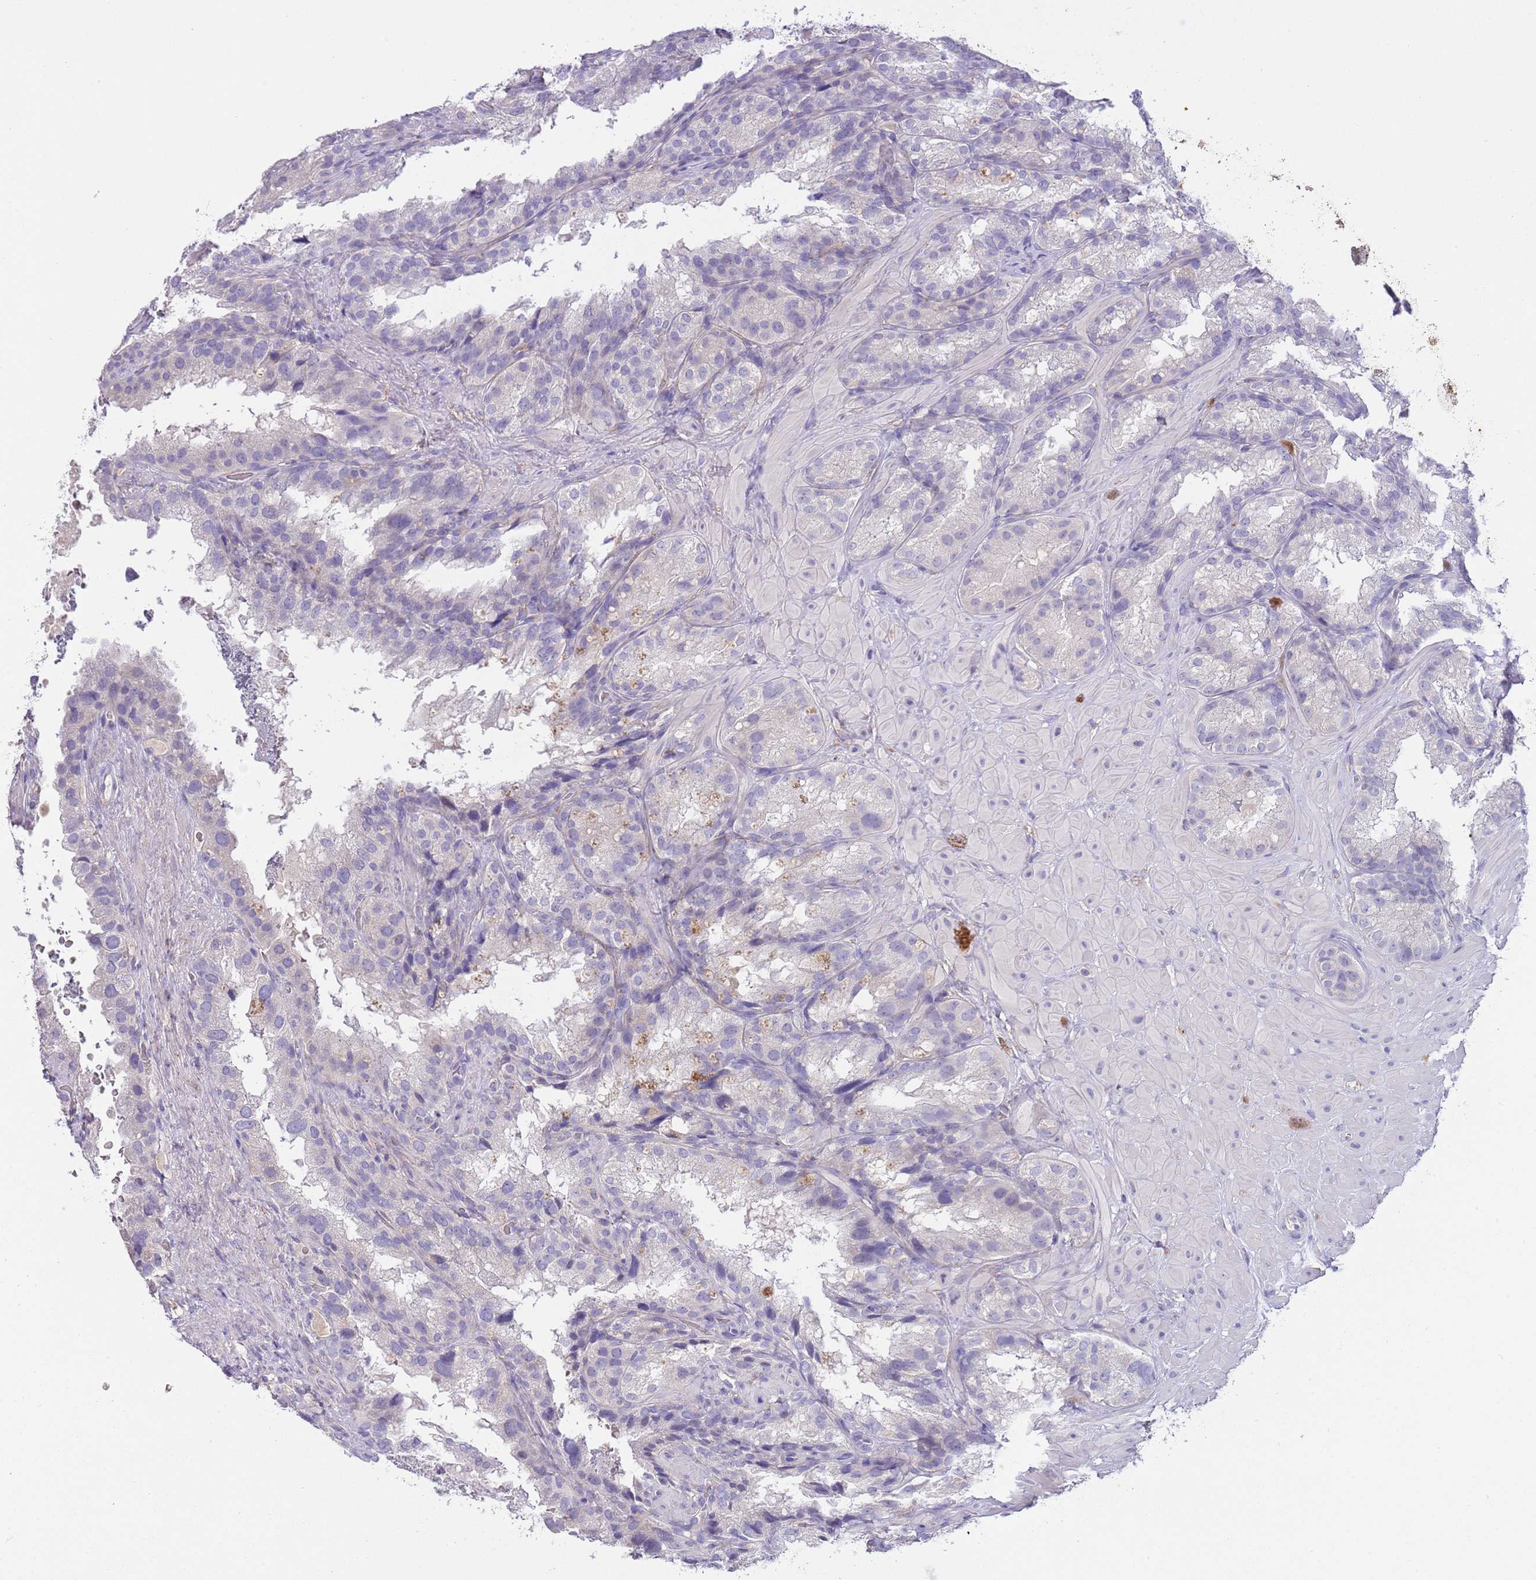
{"staining": {"intensity": "negative", "quantity": "none", "location": "none"}, "tissue": "seminal vesicle", "cell_type": "Glandular cells", "image_type": "normal", "snomed": [{"axis": "morphology", "description": "Normal tissue, NOS"}, {"axis": "topography", "description": "Seminal veicle"}], "caption": "The immunohistochemistry (IHC) histopathology image has no significant positivity in glandular cells of seminal vesicle.", "gene": "CFAP73", "patient": {"sex": "male", "age": 58}}